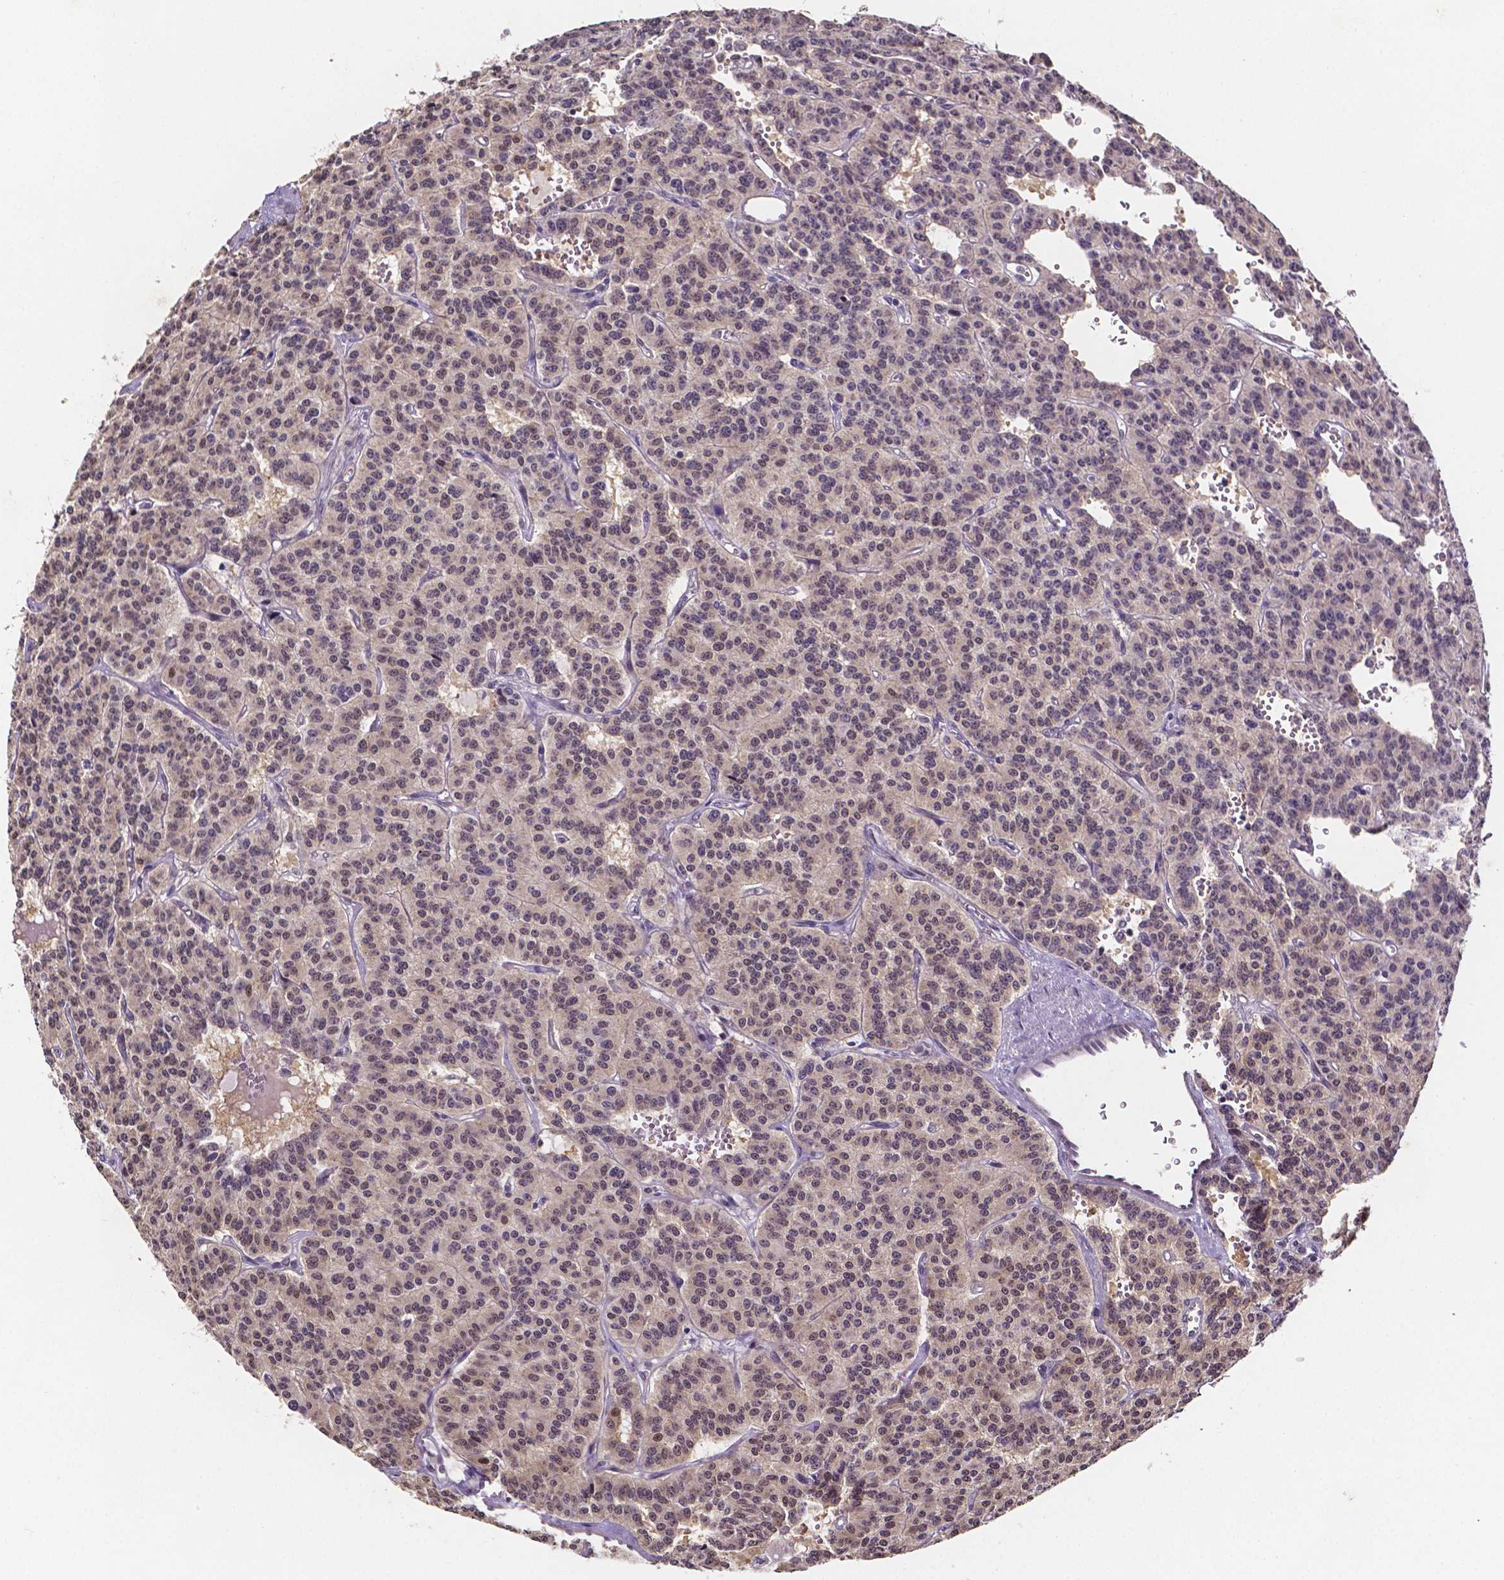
{"staining": {"intensity": "negative", "quantity": "none", "location": "none"}, "tissue": "carcinoid", "cell_type": "Tumor cells", "image_type": "cancer", "snomed": [{"axis": "morphology", "description": "Carcinoid, malignant, NOS"}, {"axis": "topography", "description": "Lung"}], "caption": "There is no significant staining in tumor cells of malignant carcinoid.", "gene": "NRGN", "patient": {"sex": "female", "age": 71}}